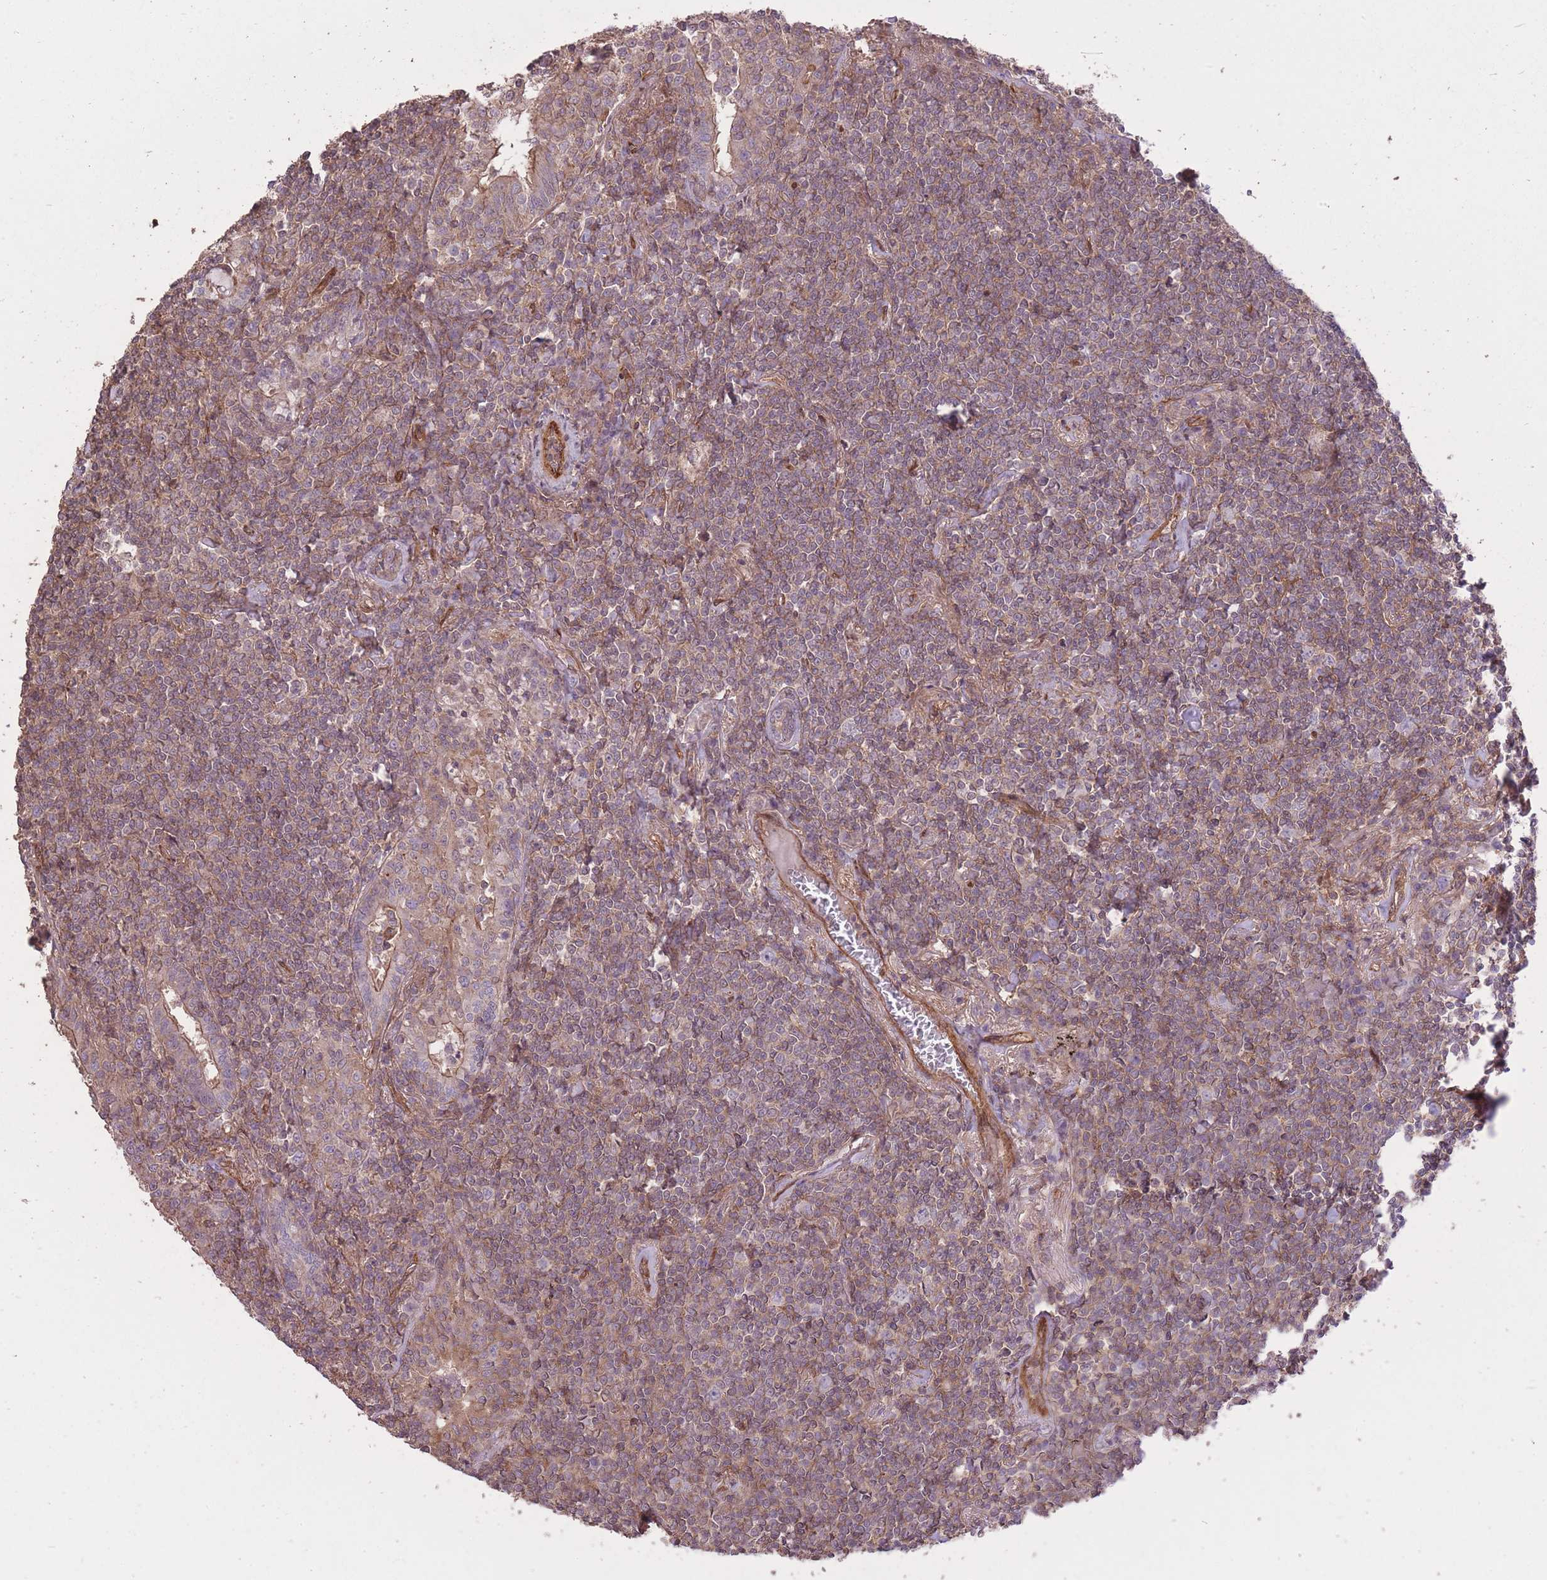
{"staining": {"intensity": "weak", "quantity": ">75%", "location": "cytoplasmic/membranous"}, "tissue": "lymphoma", "cell_type": "Tumor cells", "image_type": "cancer", "snomed": [{"axis": "morphology", "description": "Malignant lymphoma, non-Hodgkin's type, Low grade"}, {"axis": "topography", "description": "Lung"}], "caption": "IHC histopathology image of neoplastic tissue: human malignant lymphoma, non-Hodgkin's type (low-grade) stained using IHC reveals low levels of weak protein expression localized specifically in the cytoplasmic/membranous of tumor cells, appearing as a cytoplasmic/membranous brown color.", "gene": "PLD1", "patient": {"sex": "female", "age": 71}}